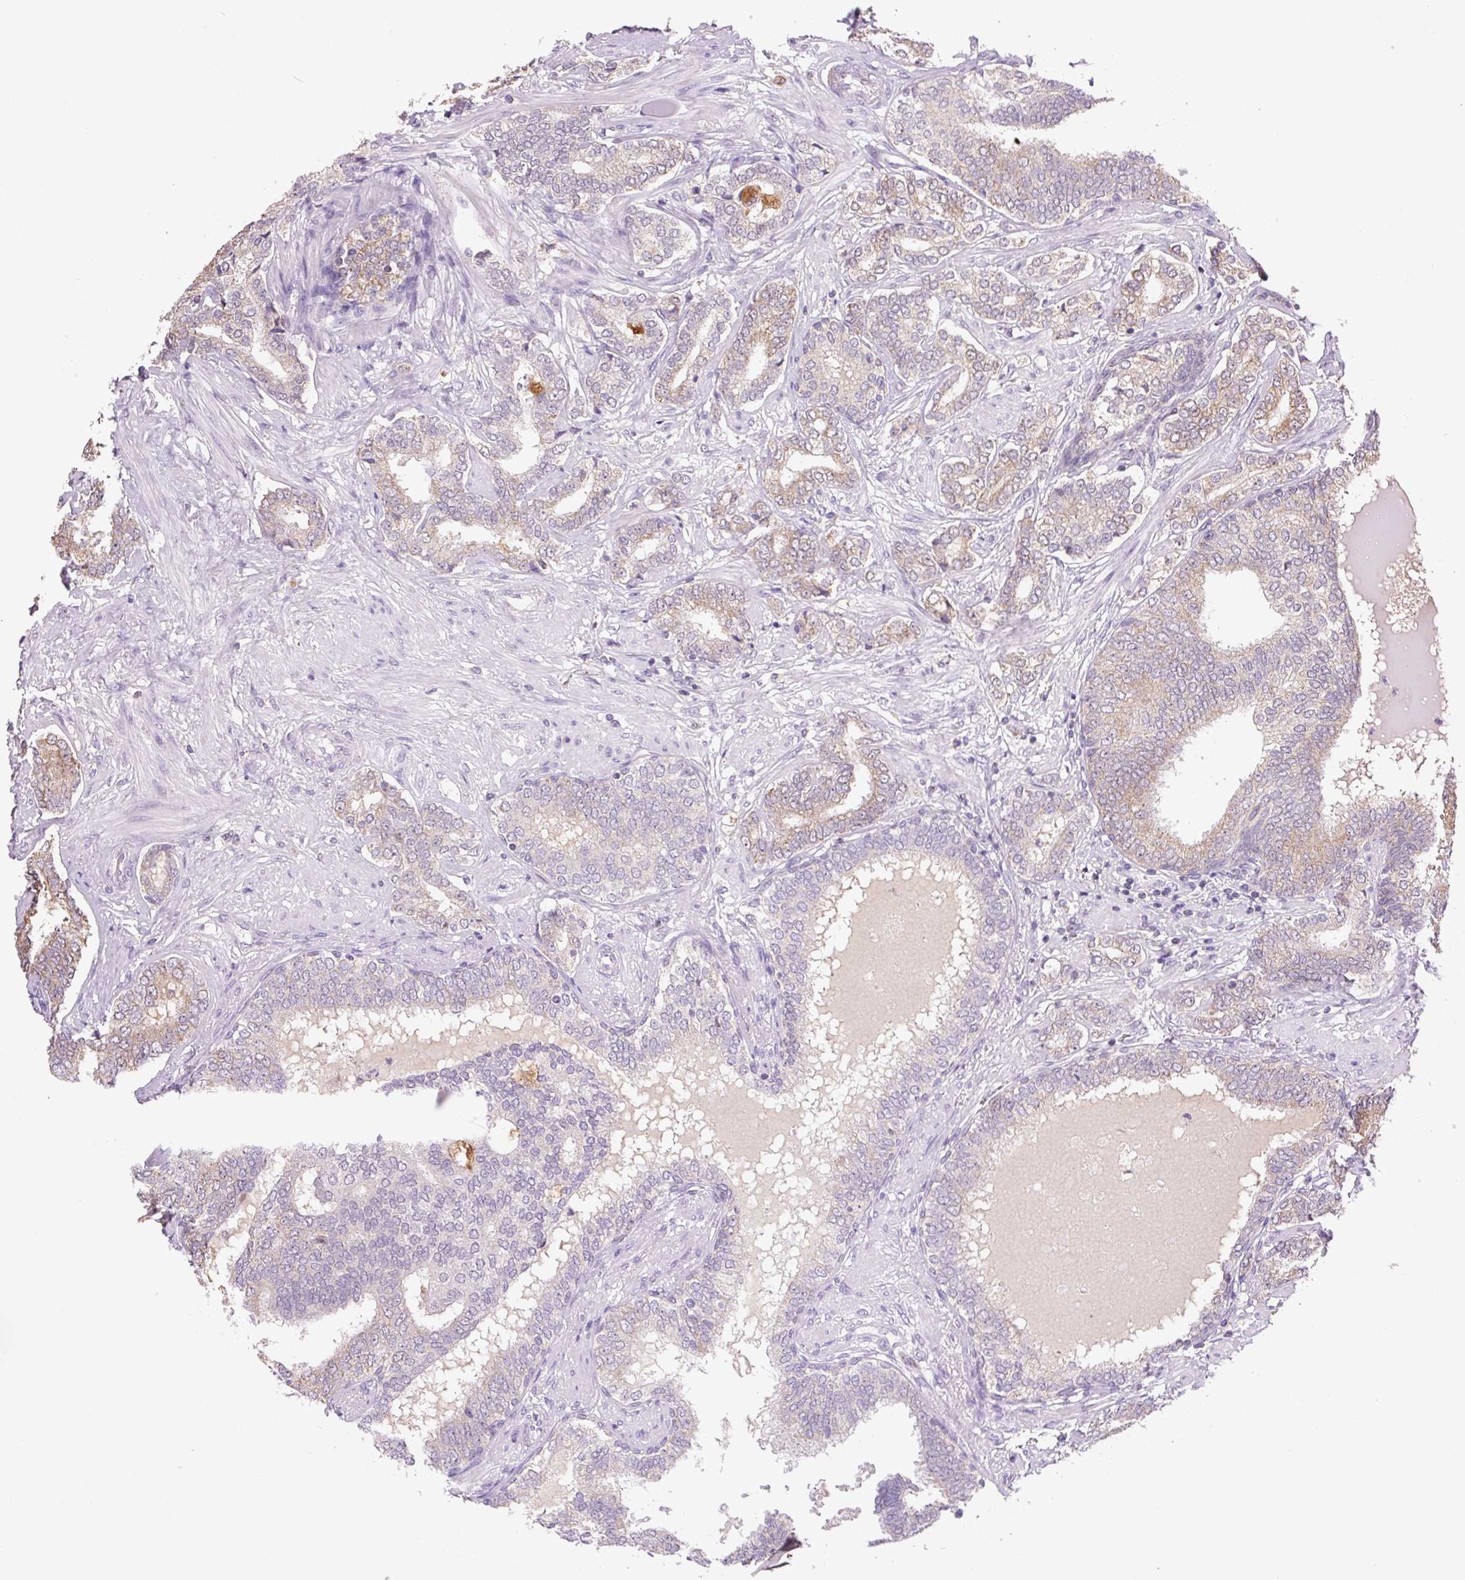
{"staining": {"intensity": "weak", "quantity": "25%-75%", "location": "cytoplasmic/membranous"}, "tissue": "prostate cancer", "cell_type": "Tumor cells", "image_type": "cancer", "snomed": [{"axis": "morphology", "description": "Adenocarcinoma, High grade"}, {"axis": "topography", "description": "Prostate"}], "caption": "Human prostate cancer stained with a protein marker displays weak staining in tumor cells.", "gene": "SGF29", "patient": {"sex": "male", "age": 72}}